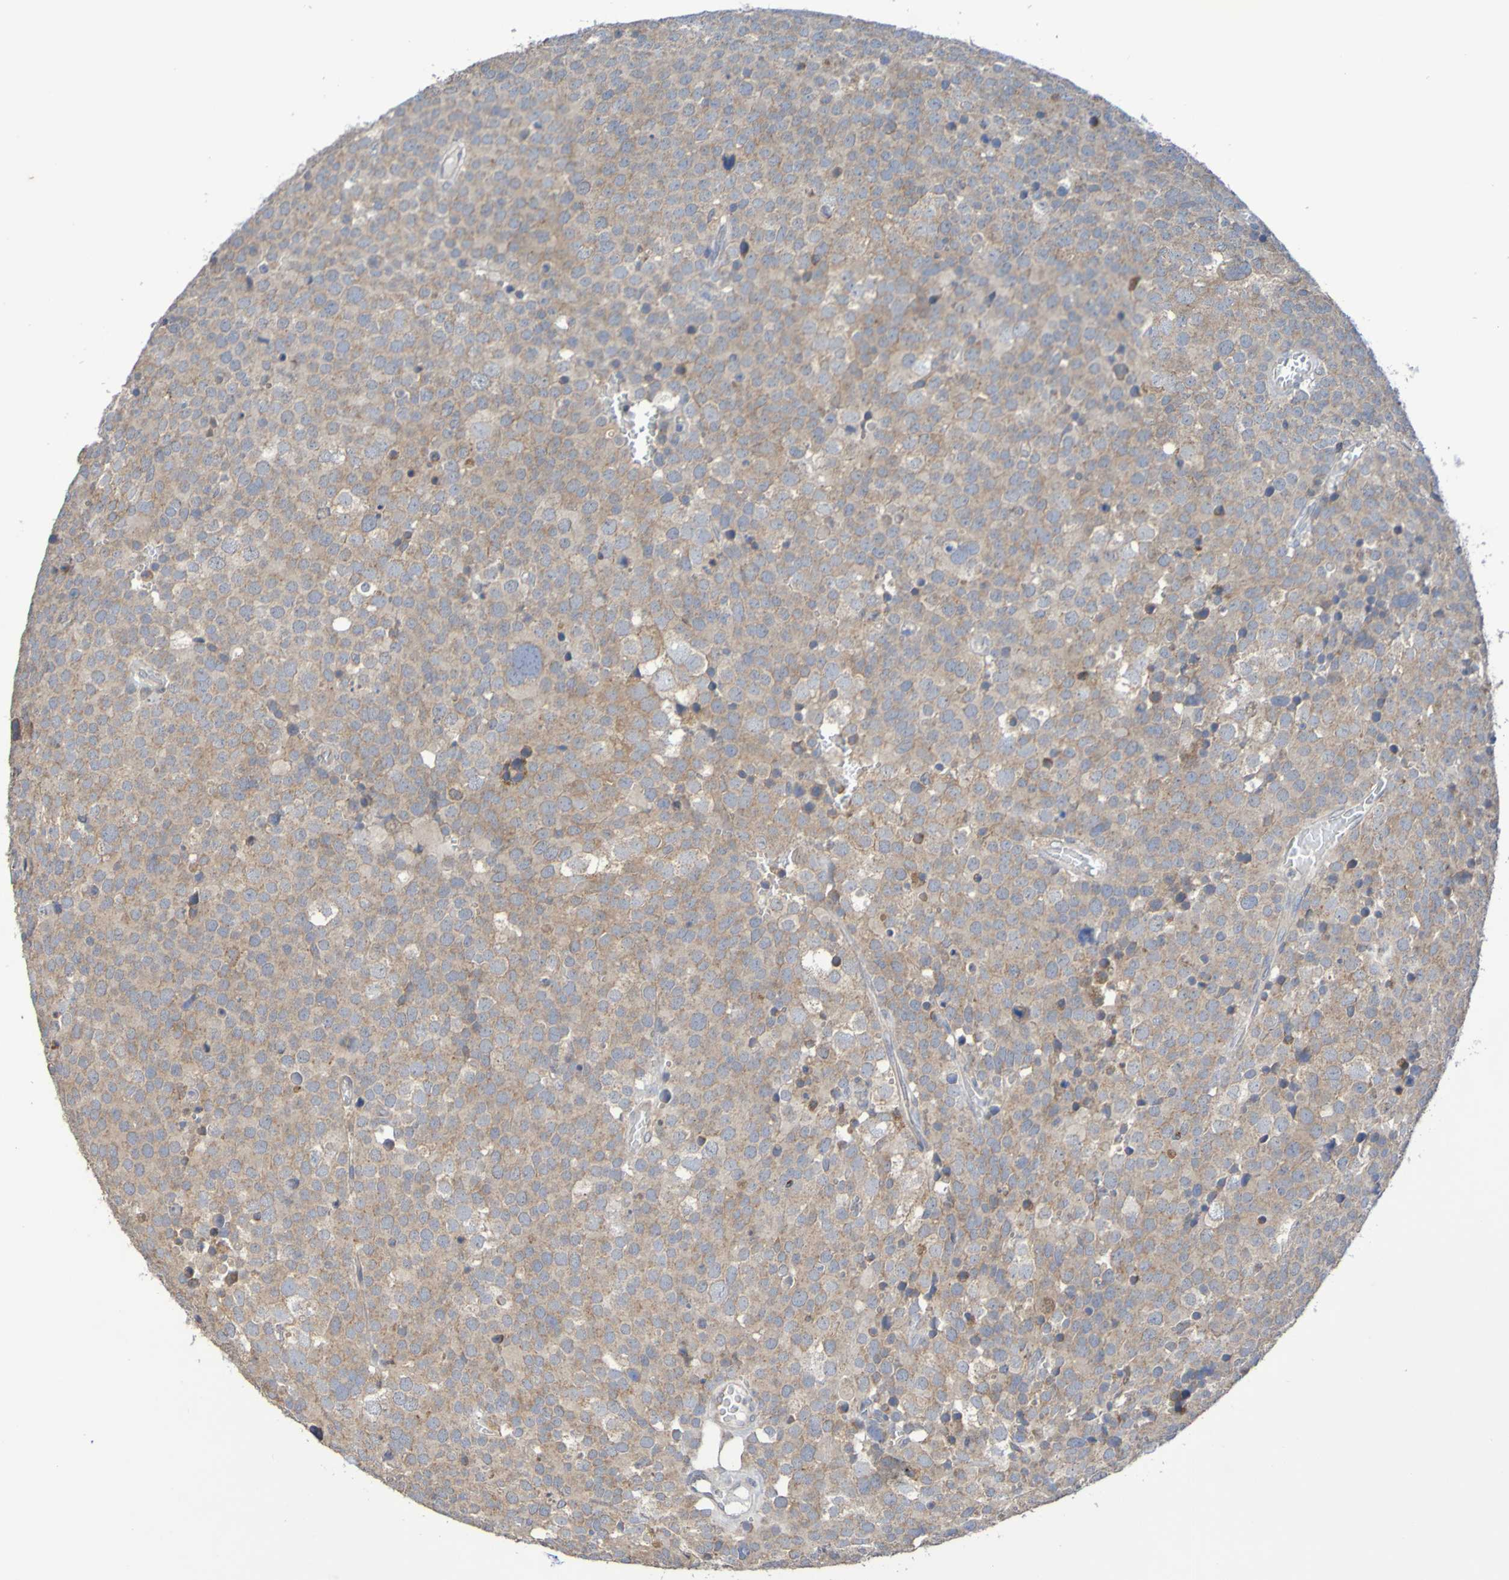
{"staining": {"intensity": "moderate", "quantity": "25%-75%", "location": "cytoplasmic/membranous"}, "tissue": "testis cancer", "cell_type": "Tumor cells", "image_type": "cancer", "snomed": [{"axis": "morphology", "description": "Seminoma, NOS"}, {"axis": "topography", "description": "Testis"}], "caption": "Human seminoma (testis) stained with a brown dye shows moderate cytoplasmic/membranous positive staining in approximately 25%-75% of tumor cells.", "gene": "C3orf18", "patient": {"sex": "male", "age": 71}}